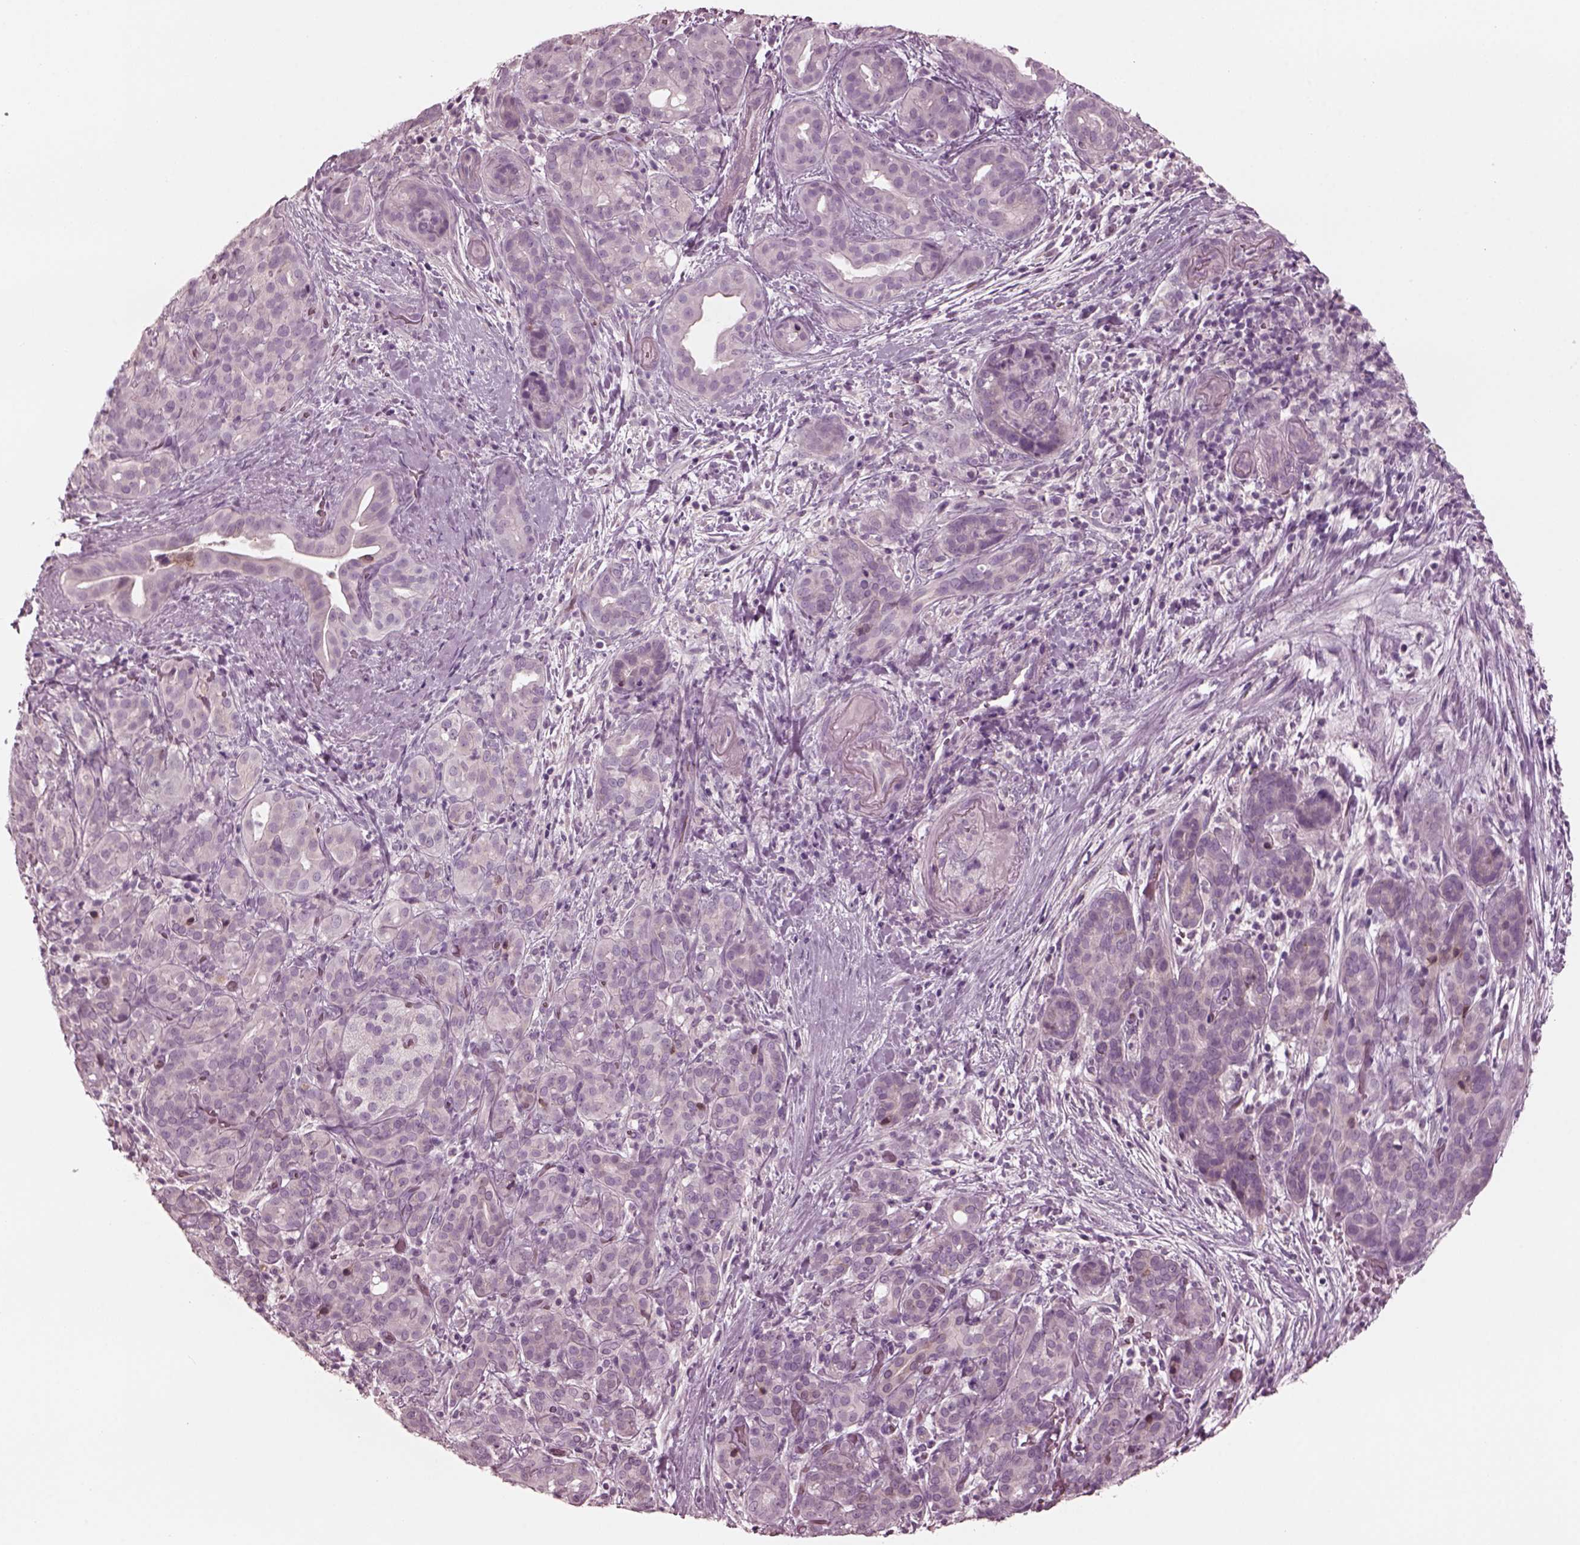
{"staining": {"intensity": "negative", "quantity": "none", "location": "none"}, "tissue": "pancreatic cancer", "cell_type": "Tumor cells", "image_type": "cancer", "snomed": [{"axis": "morphology", "description": "Adenocarcinoma, NOS"}, {"axis": "topography", "description": "Pancreas"}], "caption": "Histopathology image shows no significant protein positivity in tumor cells of pancreatic adenocarcinoma.", "gene": "YY2", "patient": {"sex": "male", "age": 44}}